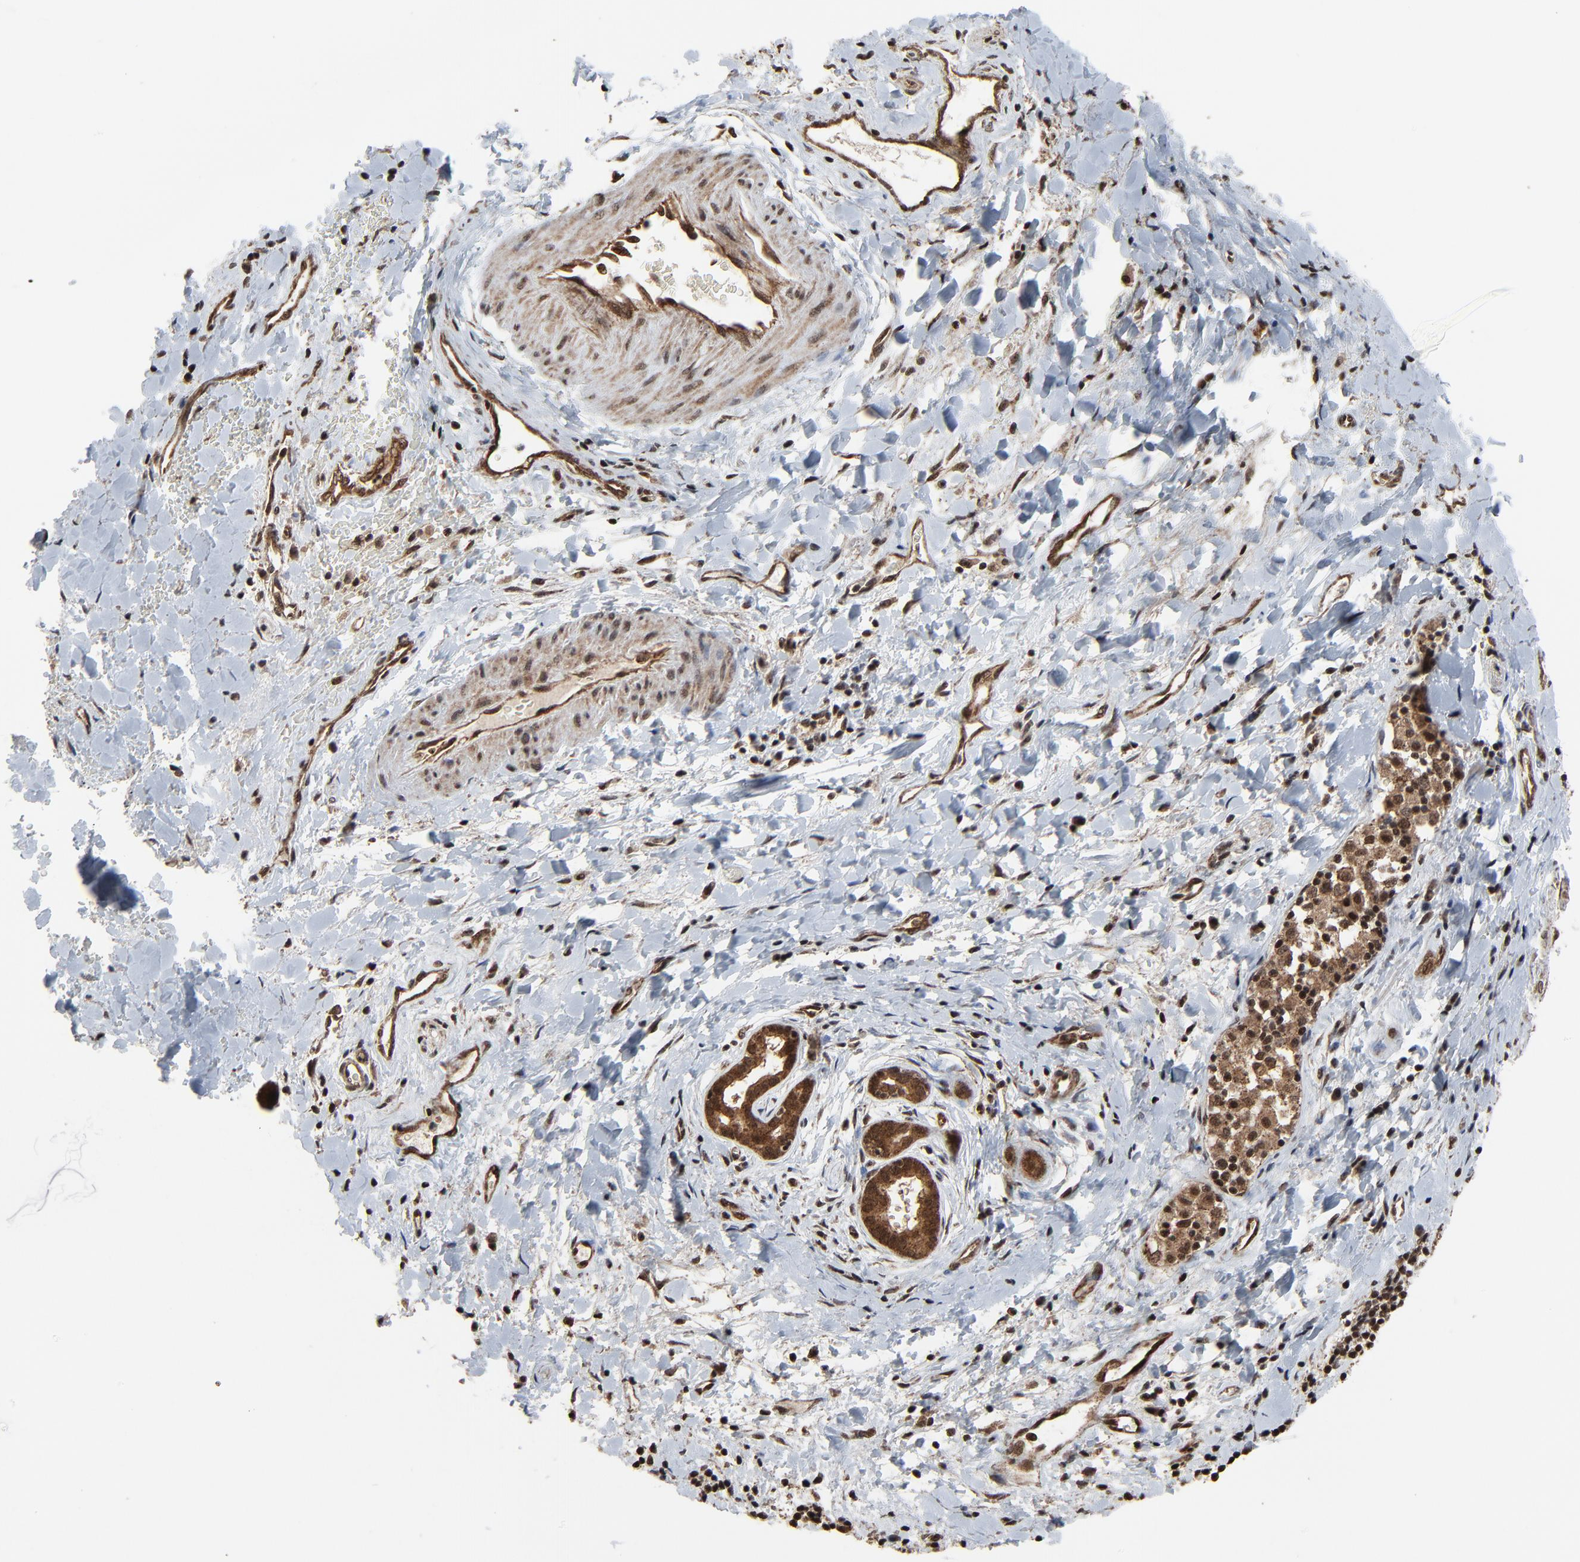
{"staining": {"intensity": "moderate", "quantity": ">75%", "location": "cytoplasmic/membranous,nuclear"}, "tissue": "liver cancer", "cell_type": "Tumor cells", "image_type": "cancer", "snomed": [{"axis": "morphology", "description": "Cholangiocarcinoma"}, {"axis": "topography", "description": "Liver"}], "caption": "Cholangiocarcinoma (liver) stained for a protein reveals moderate cytoplasmic/membranous and nuclear positivity in tumor cells.", "gene": "RHOJ", "patient": {"sex": "male", "age": 57}}